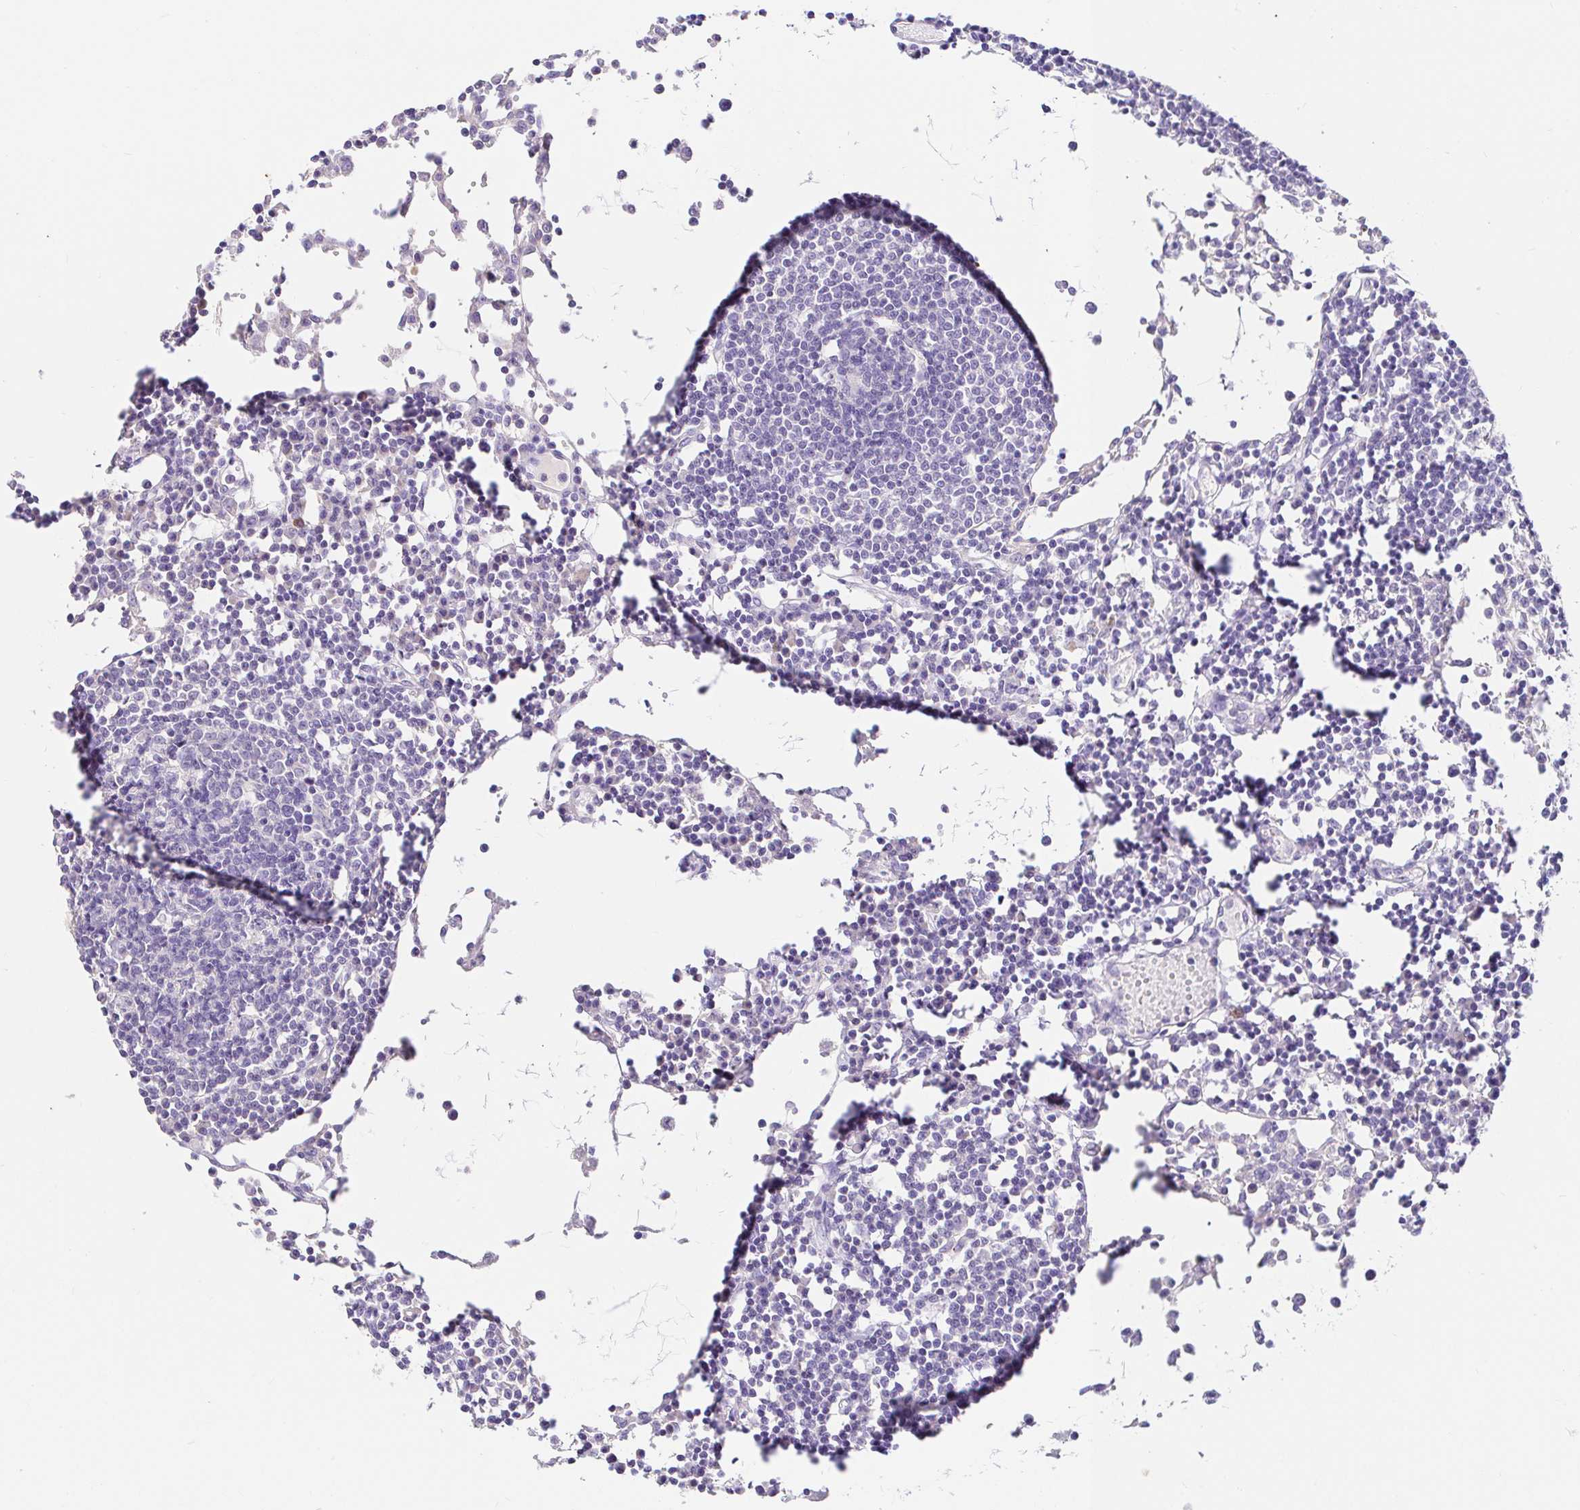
{"staining": {"intensity": "negative", "quantity": "none", "location": "none"}, "tissue": "lymph node", "cell_type": "Germinal center cells", "image_type": "normal", "snomed": [{"axis": "morphology", "description": "Normal tissue, NOS"}, {"axis": "topography", "description": "Lymph node"}], "caption": "Immunohistochemistry of unremarkable human lymph node displays no positivity in germinal center cells.", "gene": "CDO1", "patient": {"sex": "female", "age": 78}}